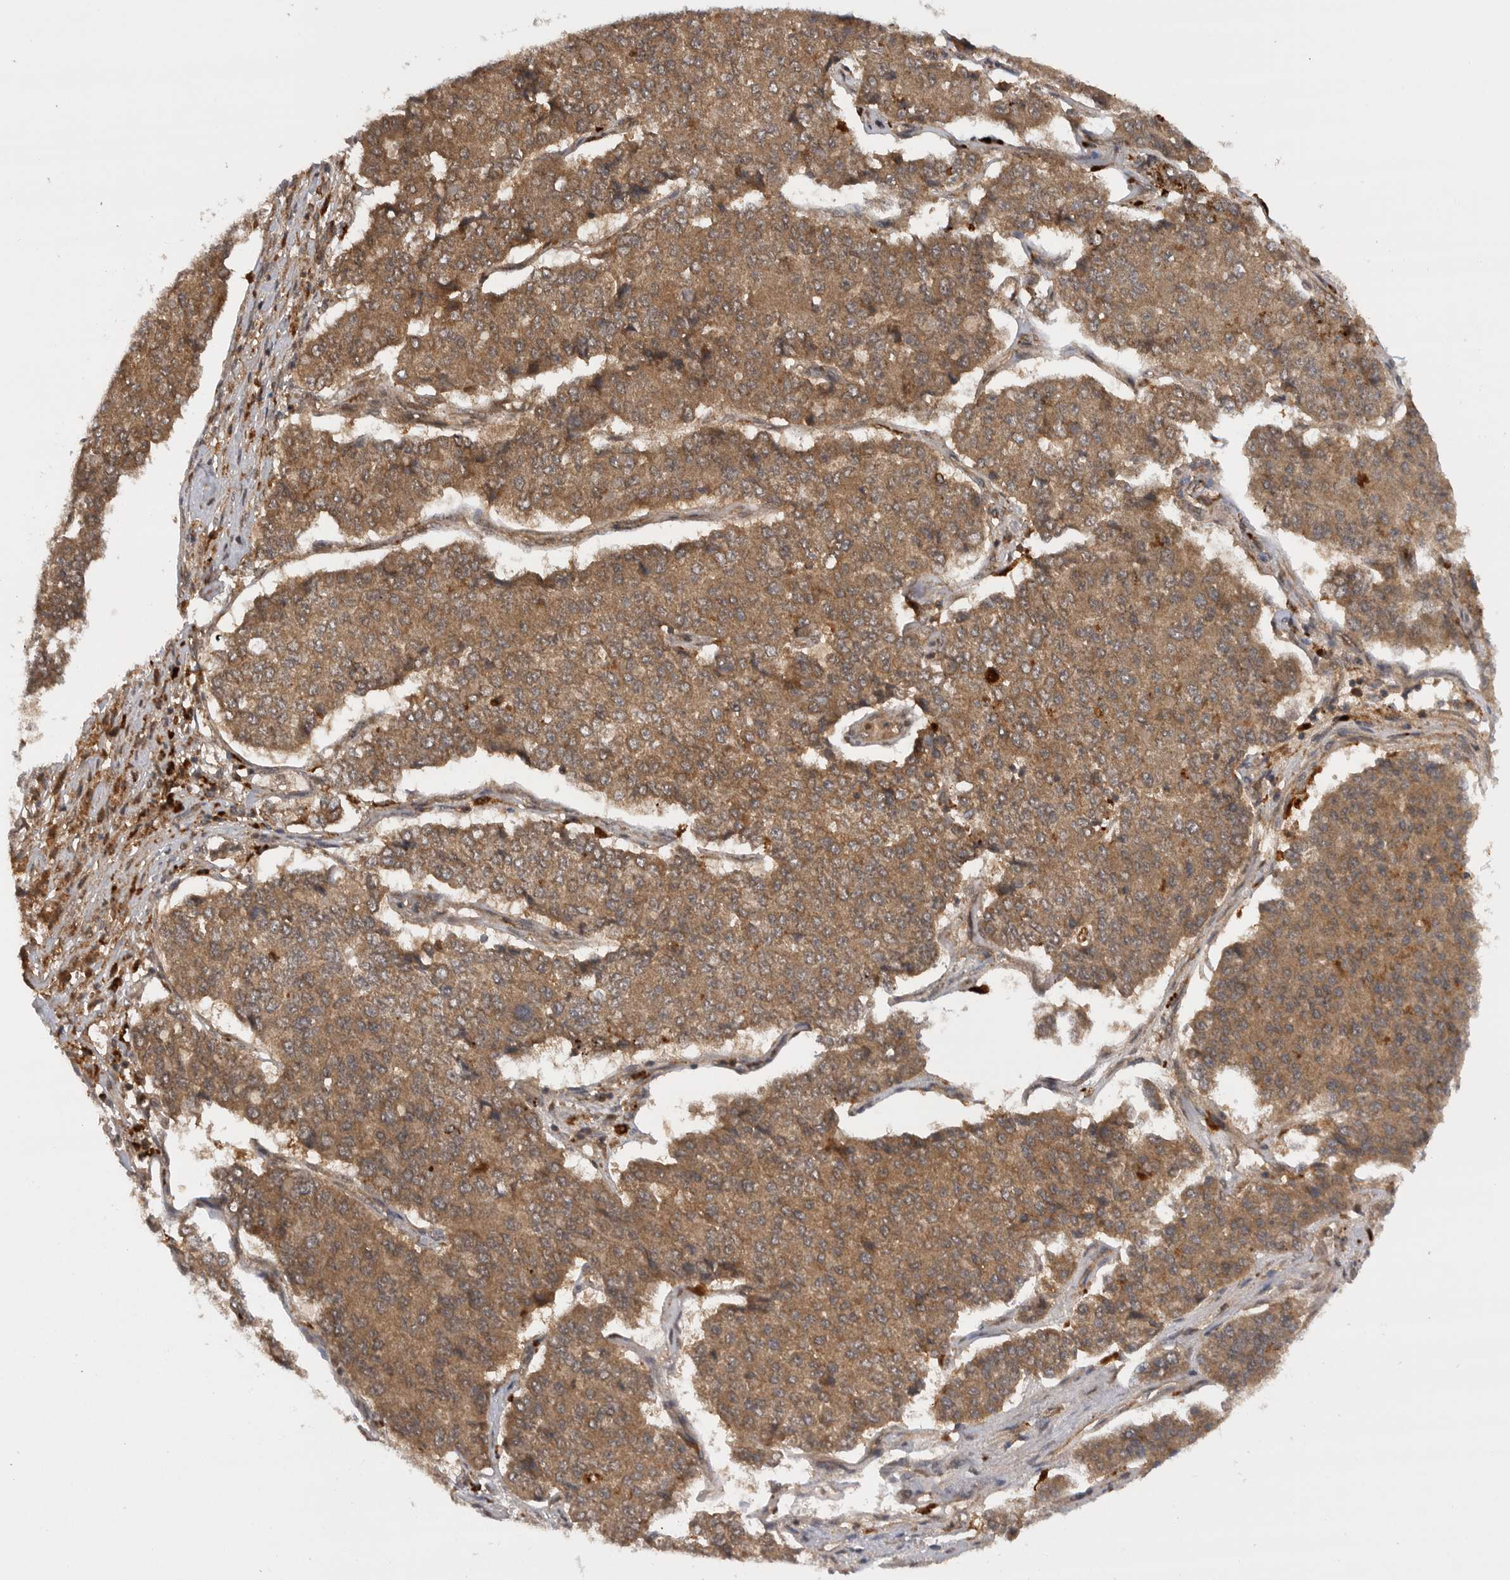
{"staining": {"intensity": "moderate", "quantity": ">75%", "location": "cytoplasmic/membranous"}, "tissue": "pancreatic cancer", "cell_type": "Tumor cells", "image_type": "cancer", "snomed": [{"axis": "morphology", "description": "Adenocarcinoma, NOS"}, {"axis": "topography", "description": "Pancreas"}], "caption": "This is a micrograph of IHC staining of pancreatic cancer (adenocarcinoma), which shows moderate positivity in the cytoplasmic/membranous of tumor cells.", "gene": "PRDX4", "patient": {"sex": "male", "age": 50}}